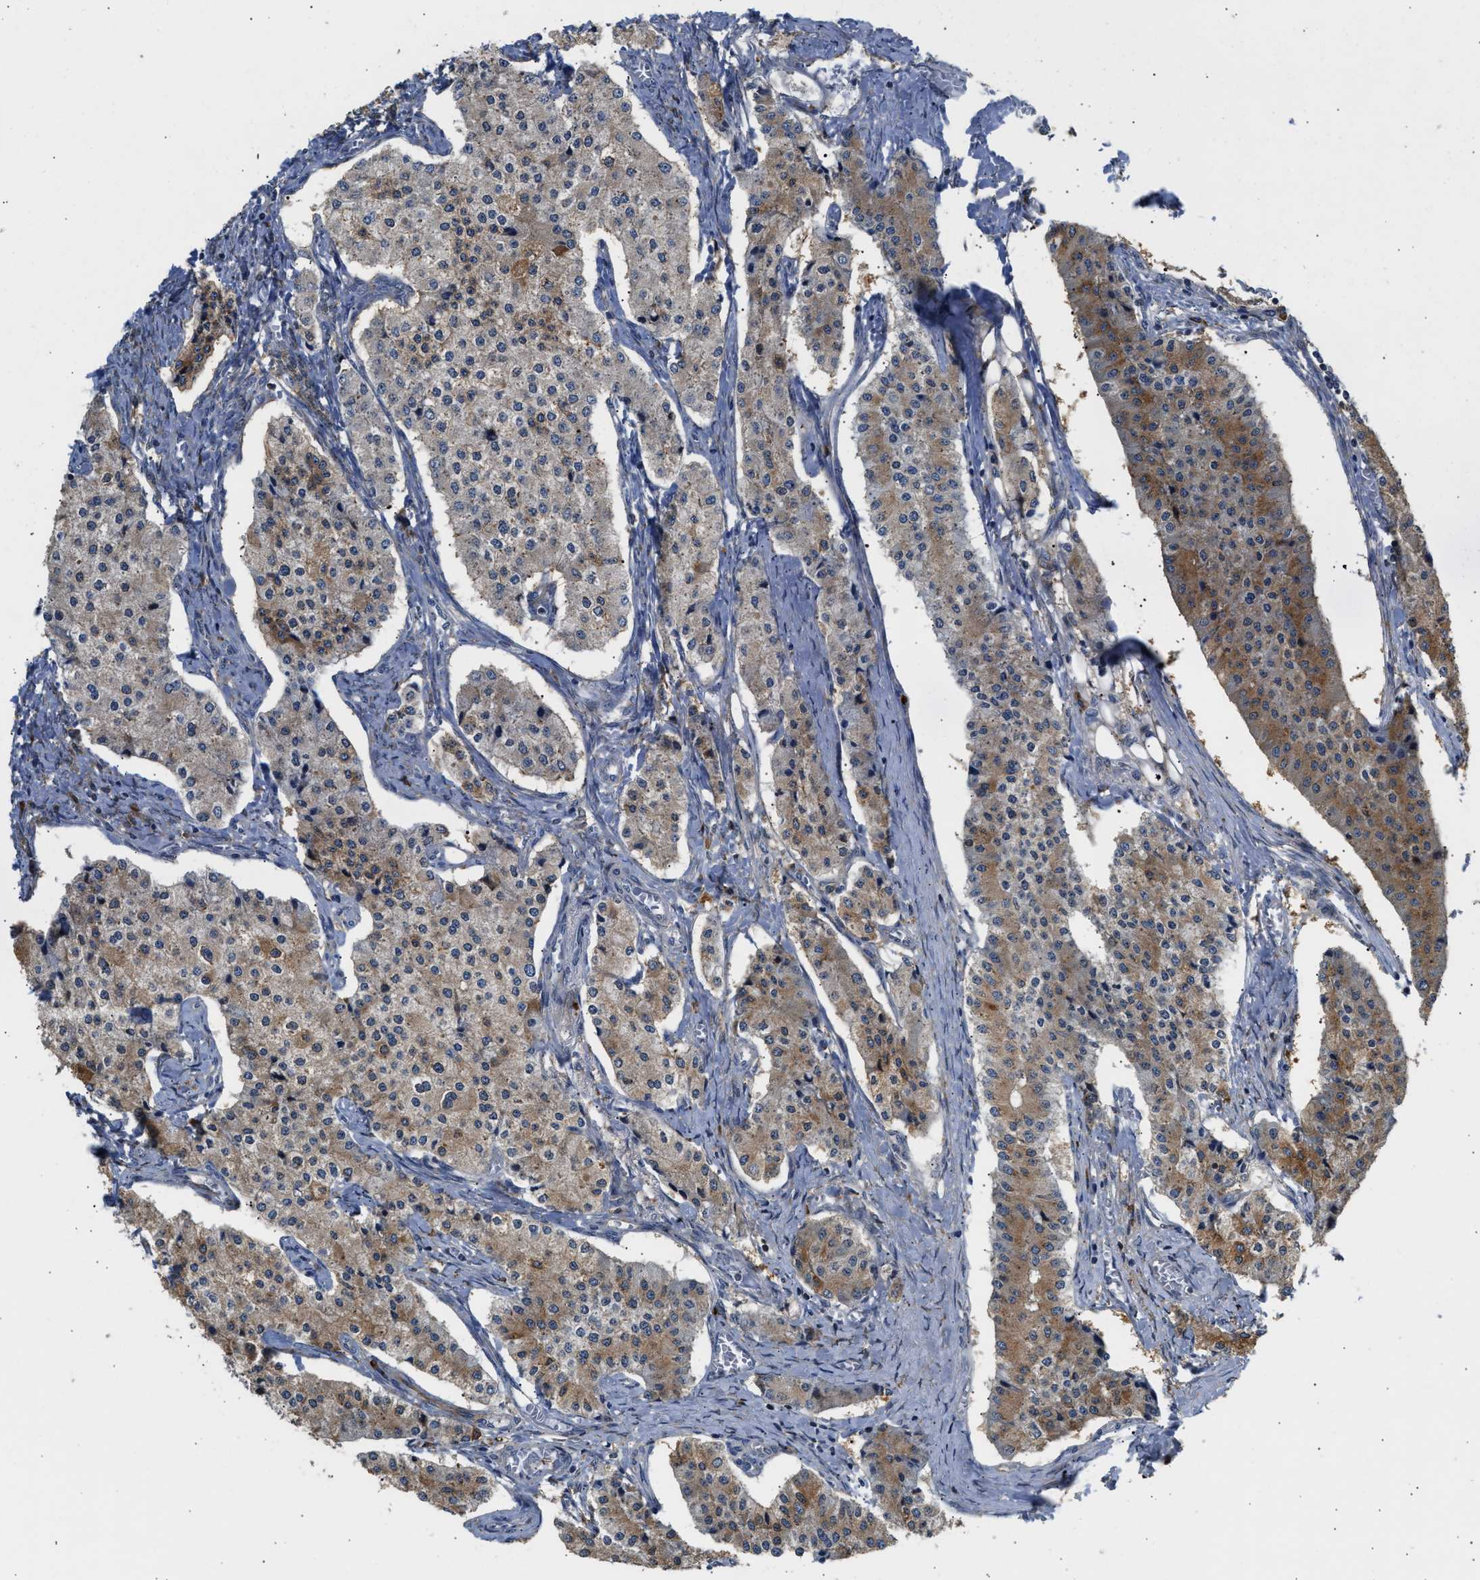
{"staining": {"intensity": "moderate", "quantity": "25%-75%", "location": "cytoplasmic/membranous"}, "tissue": "carcinoid", "cell_type": "Tumor cells", "image_type": "cancer", "snomed": [{"axis": "morphology", "description": "Carcinoid, malignant, NOS"}, {"axis": "topography", "description": "Colon"}], "caption": "DAB (3,3'-diaminobenzidine) immunohistochemical staining of carcinoid reveals moderate cytoplasmic/membranous protein expression in approximately 25%-75% of tumor cells.", "gene": "AMZ1", "patient": {"sex": "female", "age": 52}}